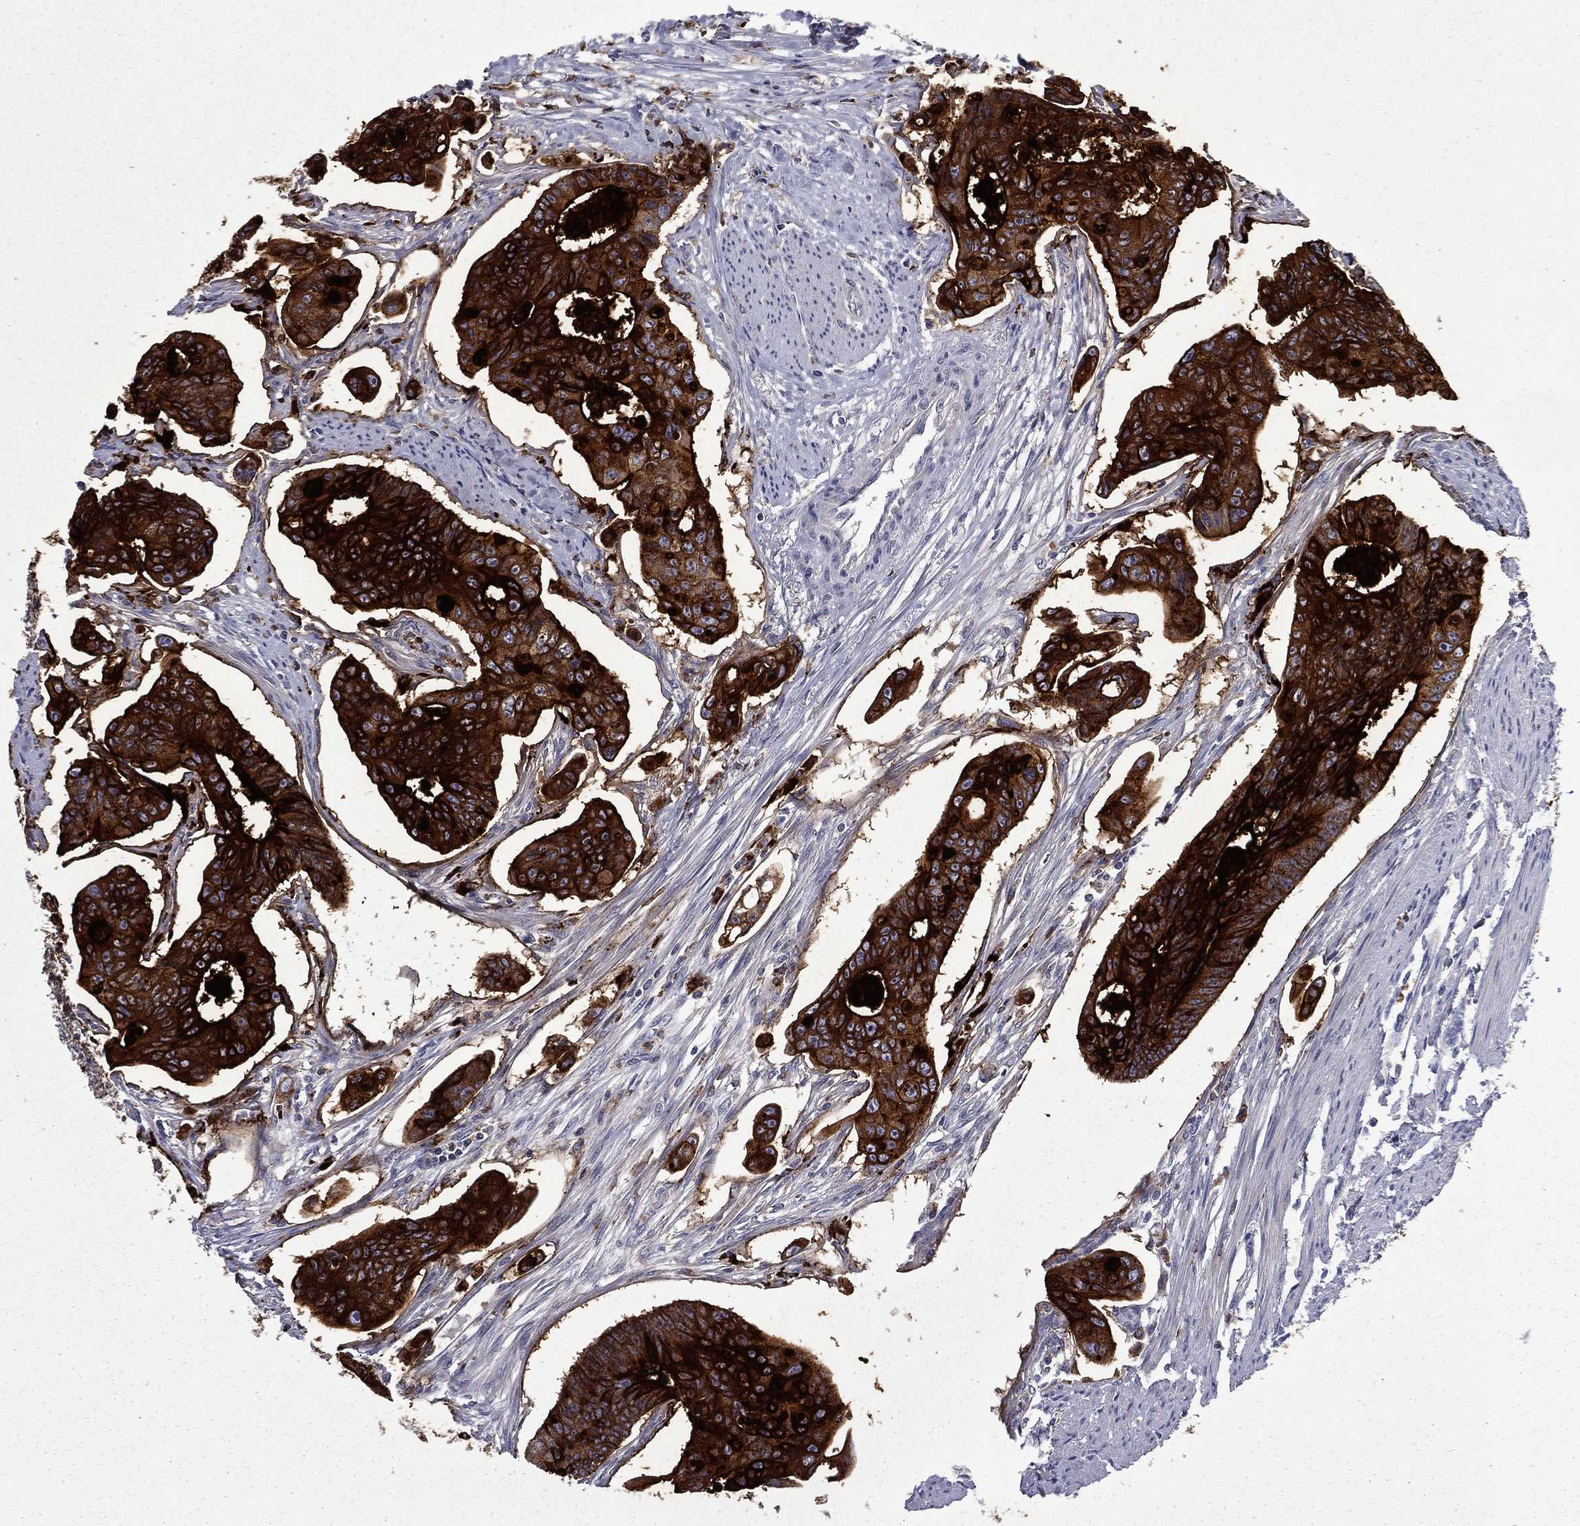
{"staining": {"intensity": "strong", "quantity": ">75%", "location": "cytoplasmic/membranous"}, "tissue": "colorectal cancer", "cell_type": "Tumor cells", "image_type": "cancer", "snomed": [{"axis": "morphology", "description": "Adenocarcinoma, NOS"}, {"axis": "topography", "description": "Colon"}], "caption": "Strong cytoplasmic/membranous protein staining is appreciated in approximately >75% of tumor cells in colorectal cancer (adenocarcinoma).", "gene": "CEACAM7", "patient": {"sex": "male", "age": 70}}